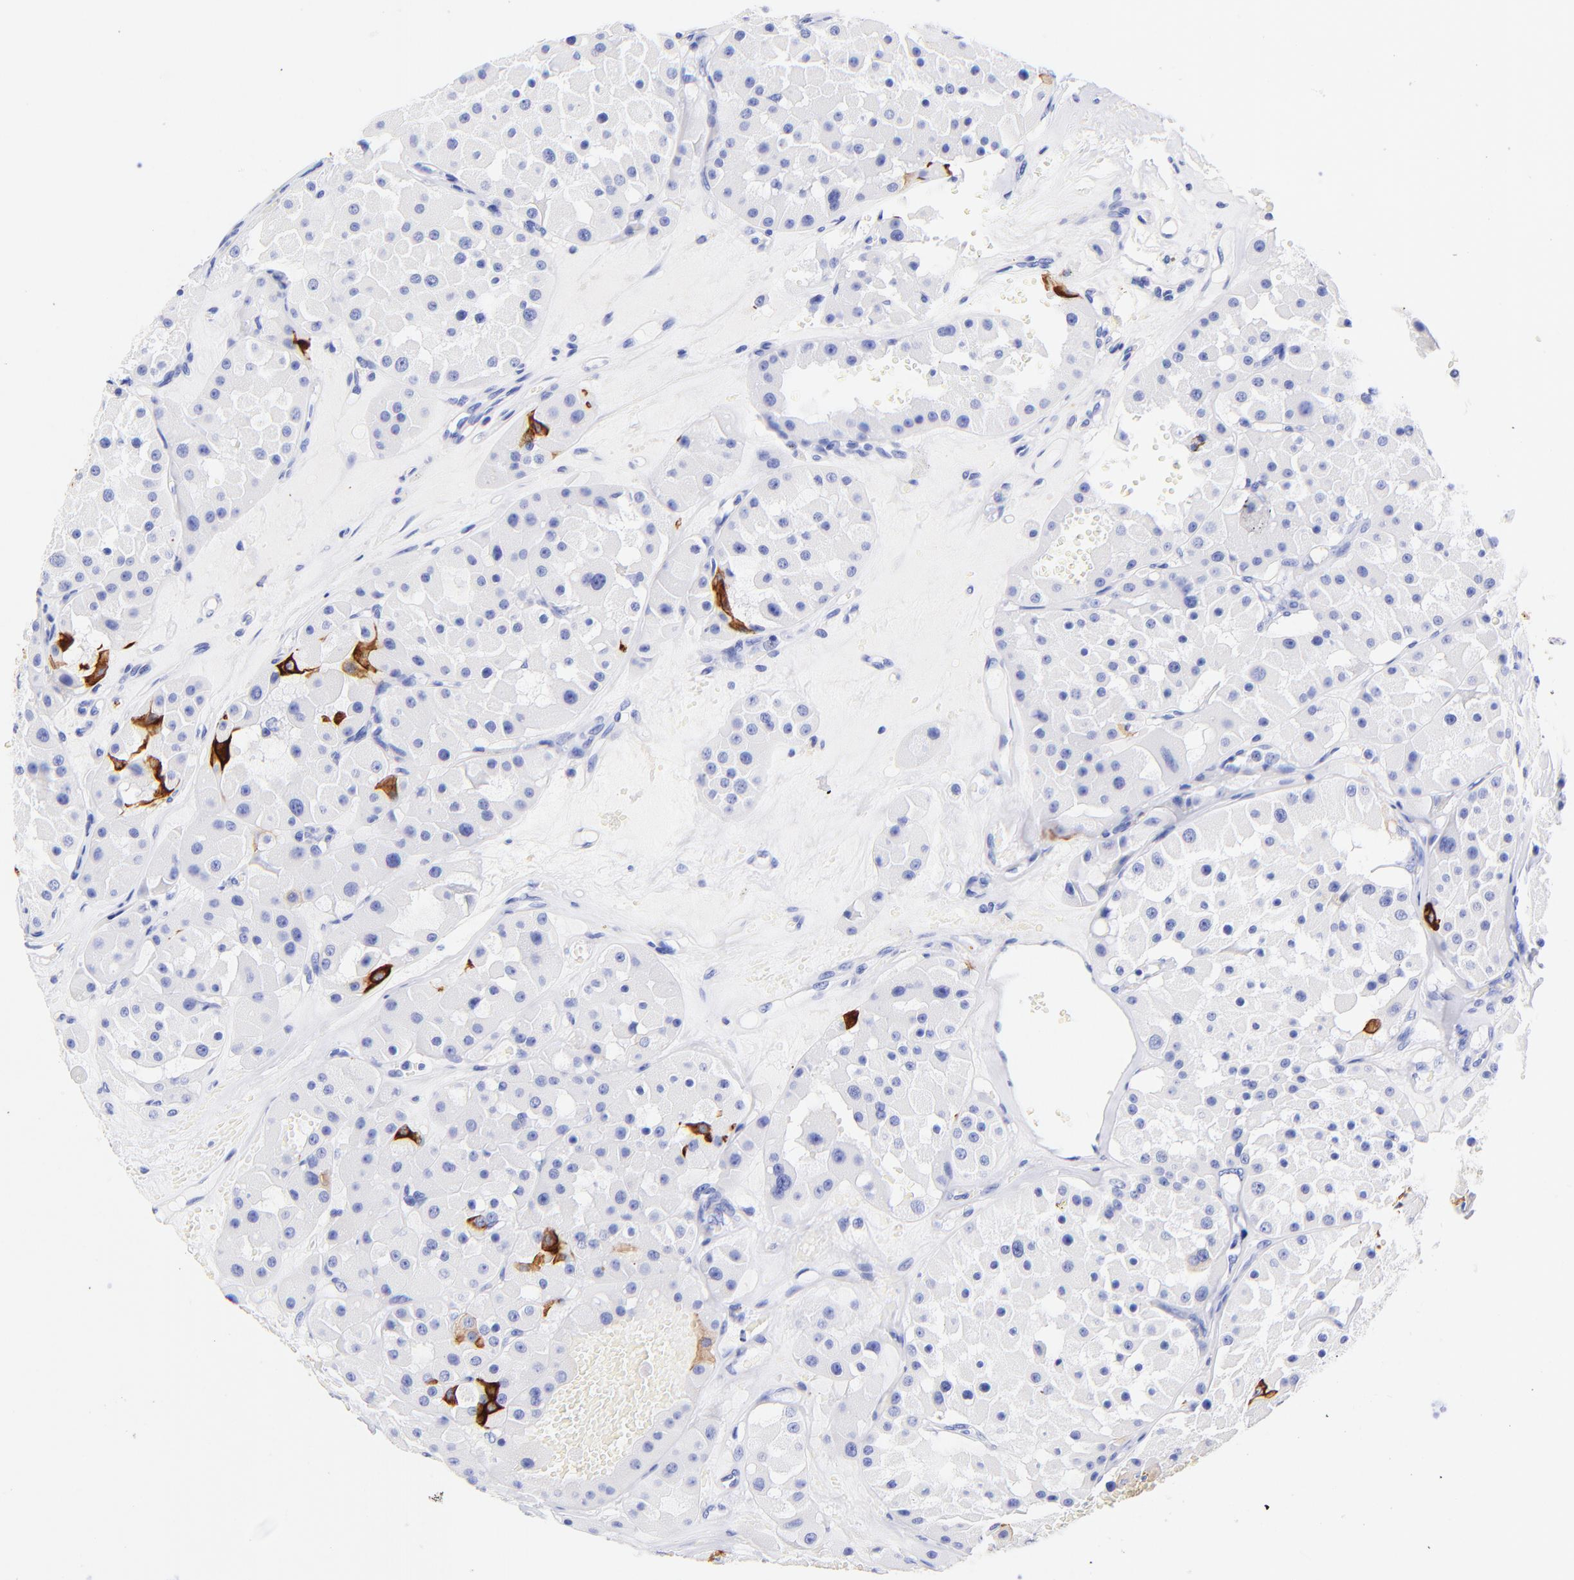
{"staining": {"intensity": "strong", "quantity": "<25%", "location": "cytoplasmic/membranous"}, "tissue": "renal cancer", "cell_type": "Tumor cells", "image_type": "cancer", "snomed": [{"axis": "morphology", "description": "Adenocarcinoma, uncertain malignant potential"}, {"axis": "topography", "description": "Kidney"}], "caption": "This photomicrograph demonstrates immunohistochemistry (IHC) staining of human adenocarcinoma,  uncertain malignant potential (renal), with medium strong cytoplasmic/membranous staining in about <25% of tumor cells.", "gene": "KRT19", "patient": {"sex": "male", "age": 63}}